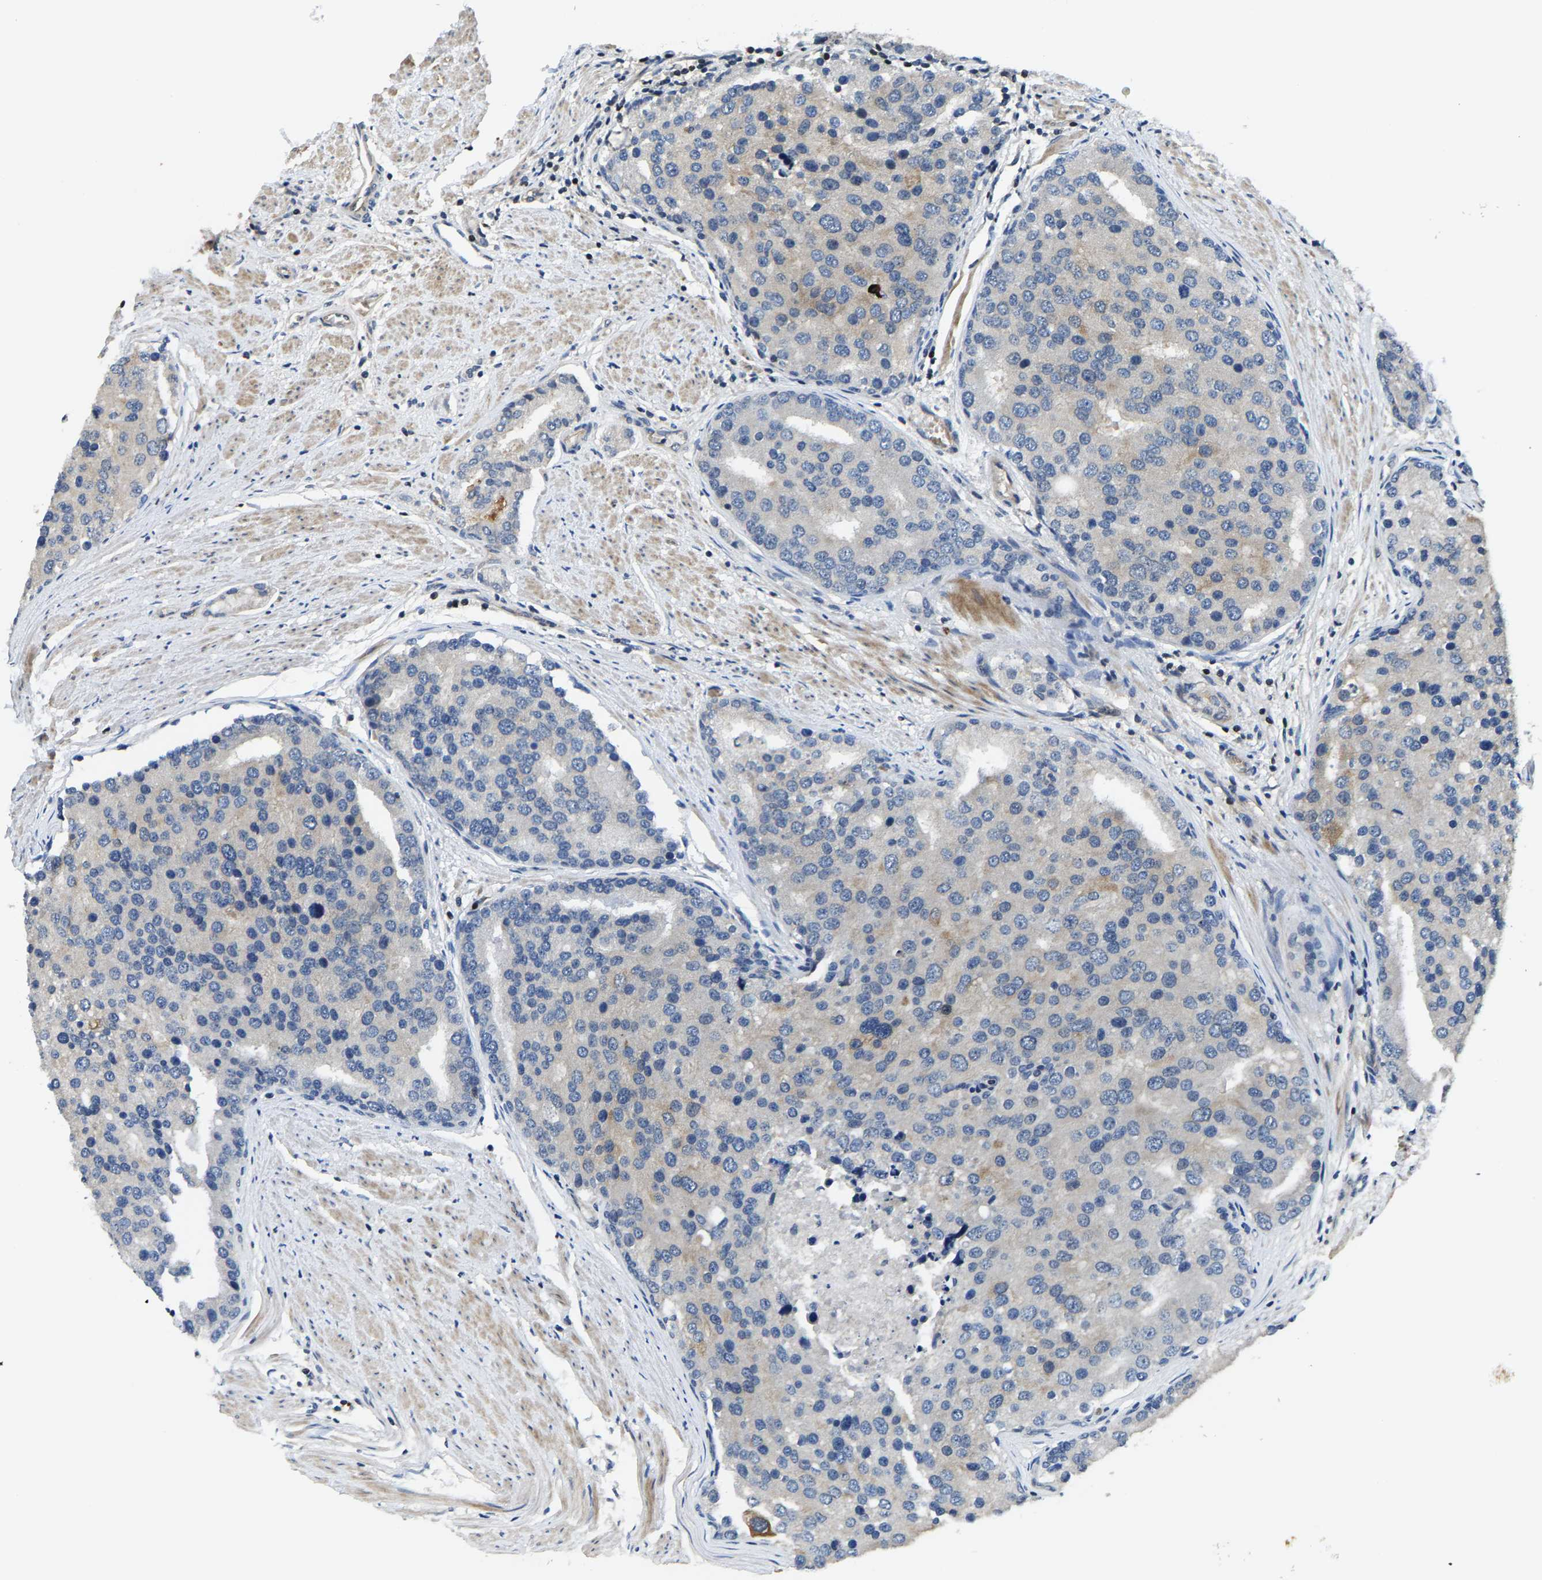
{"staining": {"intensity": "weak", "quantity": "<25%", "location": "cytoplasmic/membranous"}, "tissue": "prostate cancer", "cell_type": "Tumor cells", "image_type": "cancer", "snomed": [{"axis": "morphology", "description": "Adenocarcinoma, High grade"}, {"axis": "topography", "description": "Prostate"}], "caption": "High magnification brightfield microscopy of adenocarcinoma (high-grade) (prostate) stained with DAB (brown) and counterstained with hematoxylin (blue): tumor cells show no significant staining.", "gene": "AGBL3", "patient": {"sex": "male", "age": 50}}